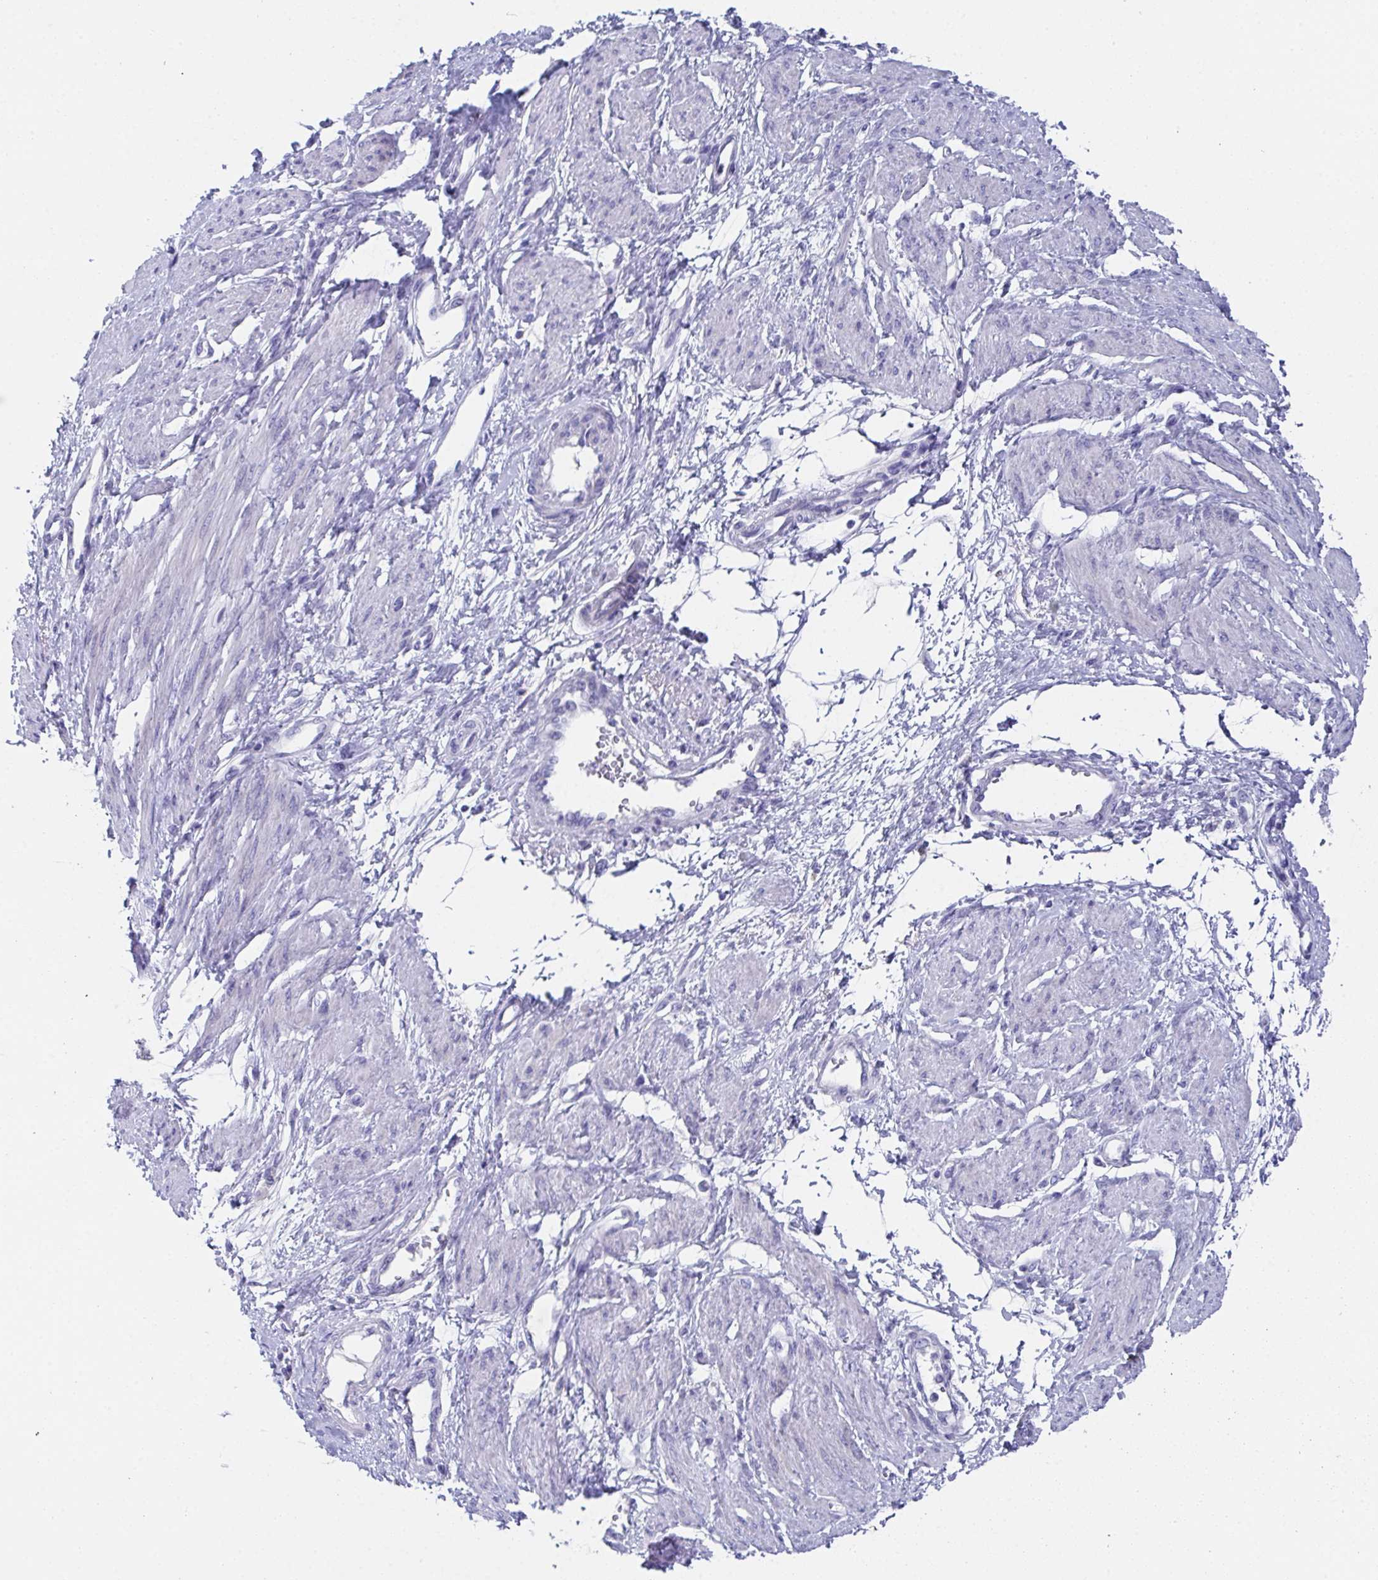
{"staining": {"intensity": "negative", "quantity": "none", "location": "none"}, "tissue": "smooth muscle", "cell_type": "Smooth muscle cells", "image_type": "normal", "snomed": [{"axis": "morphology", "description": "Normal tissue, NOS"}, {"axis": "topography", "description": "Smooth muscle"}, {"axis": "topography", "description": "Uterus"}], "caption": "A high-resolution micrograph shows immunohistochemistry (IHC) staining of unremarkable smooth muscle, which exhibits no significant staining in smooth muscle cells. (Brightfield microscopy of DAB (3,3'-diaminobenzidine) immunohistochemistry at high magnification).", "gene": "SSC4D", "patient": {"sex": "female", "age": 39}}